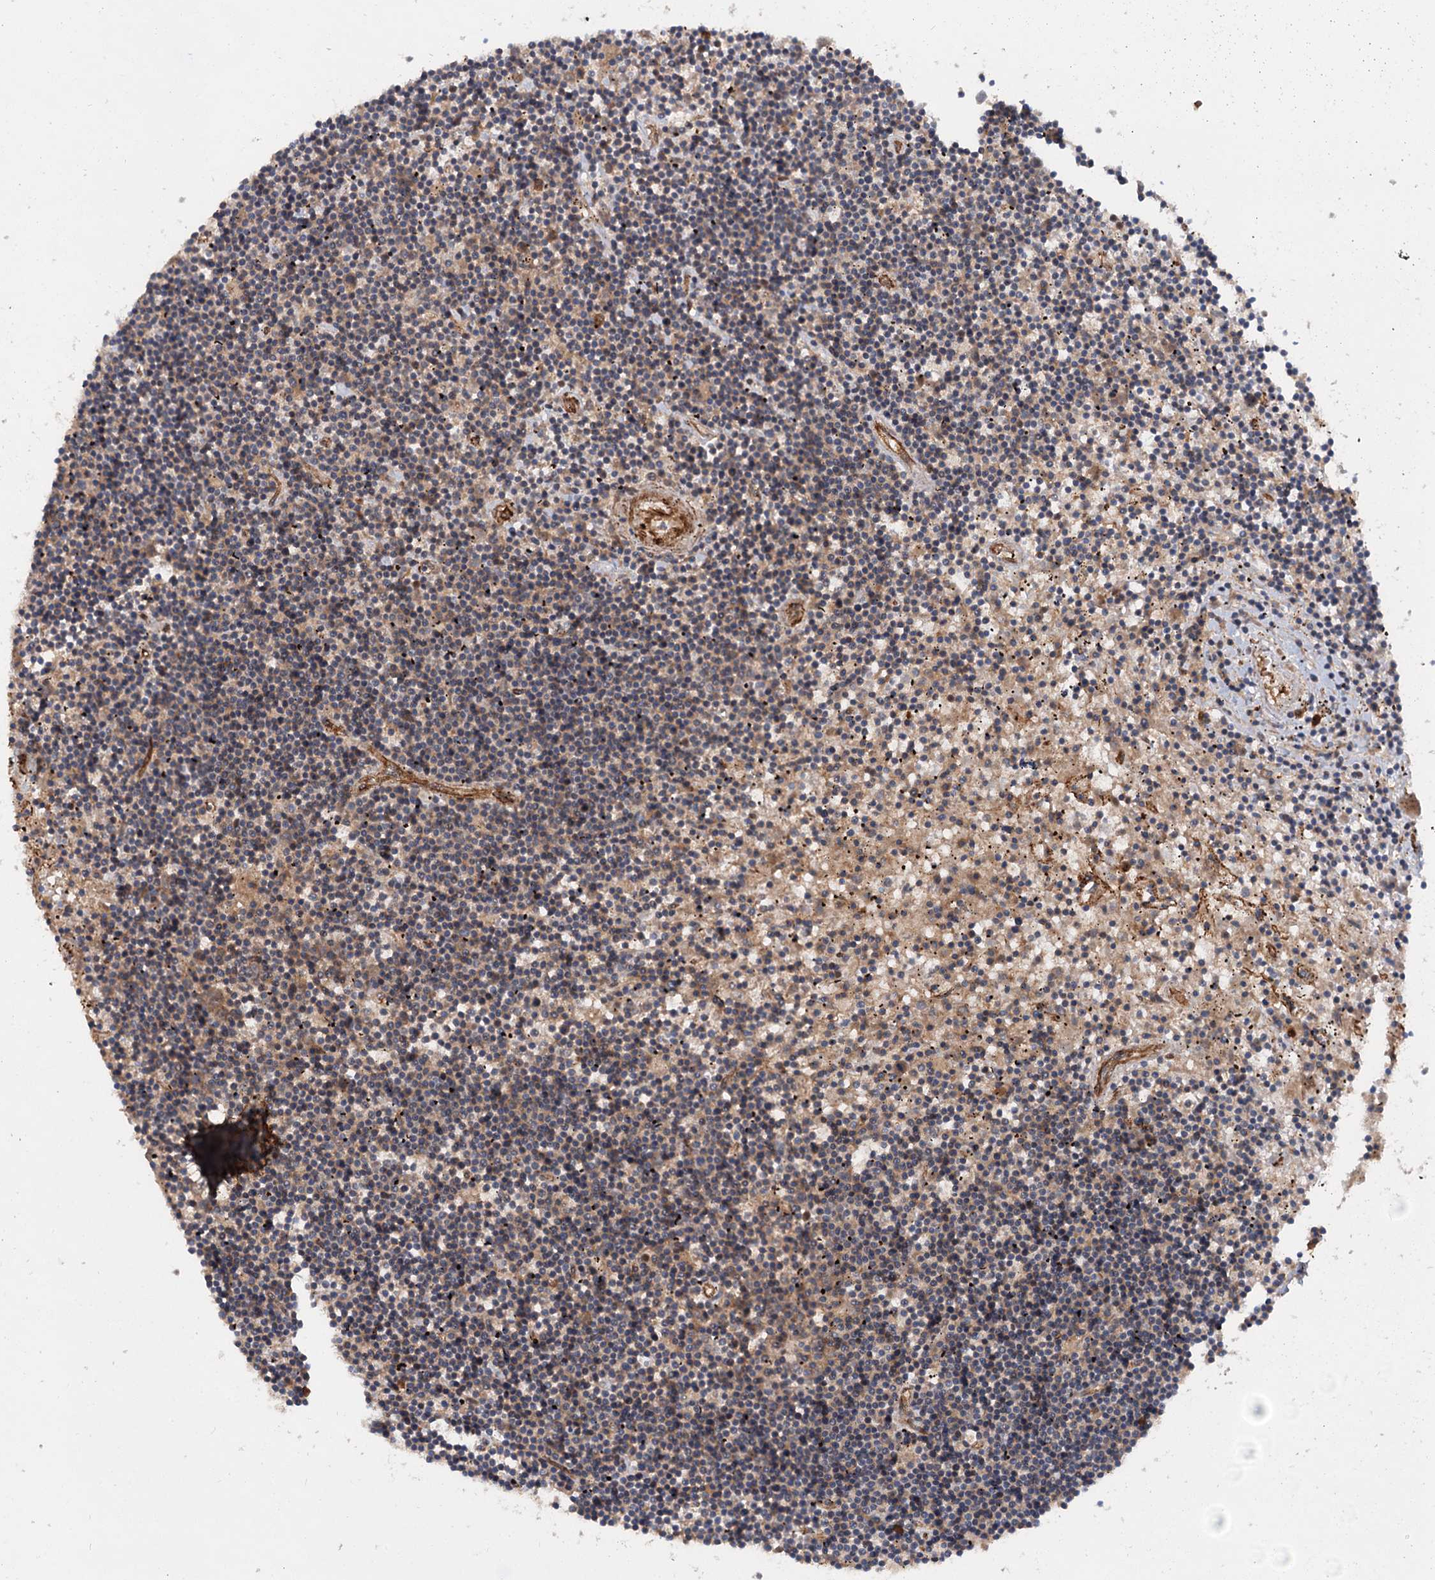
{"staining": {"intensity": "negative", "quantity": "none", "location": "none"}, "tissue": "lymphoma", "cell_type": "Tumor cells", "image_type": "cancer", "snomed": [{"axis": "morphology", "description": "Malignant lymphoma, non-Hodgkin's type, Low grade"}, {"axis": "topography", "description": "Spleen"}], "caption": "Immunohistochemistry (IHC) of human lymphoma shows no expression in tumor cells.", "gene": "ADGRG4", "patient": {"sex": "male", "age": 76}}